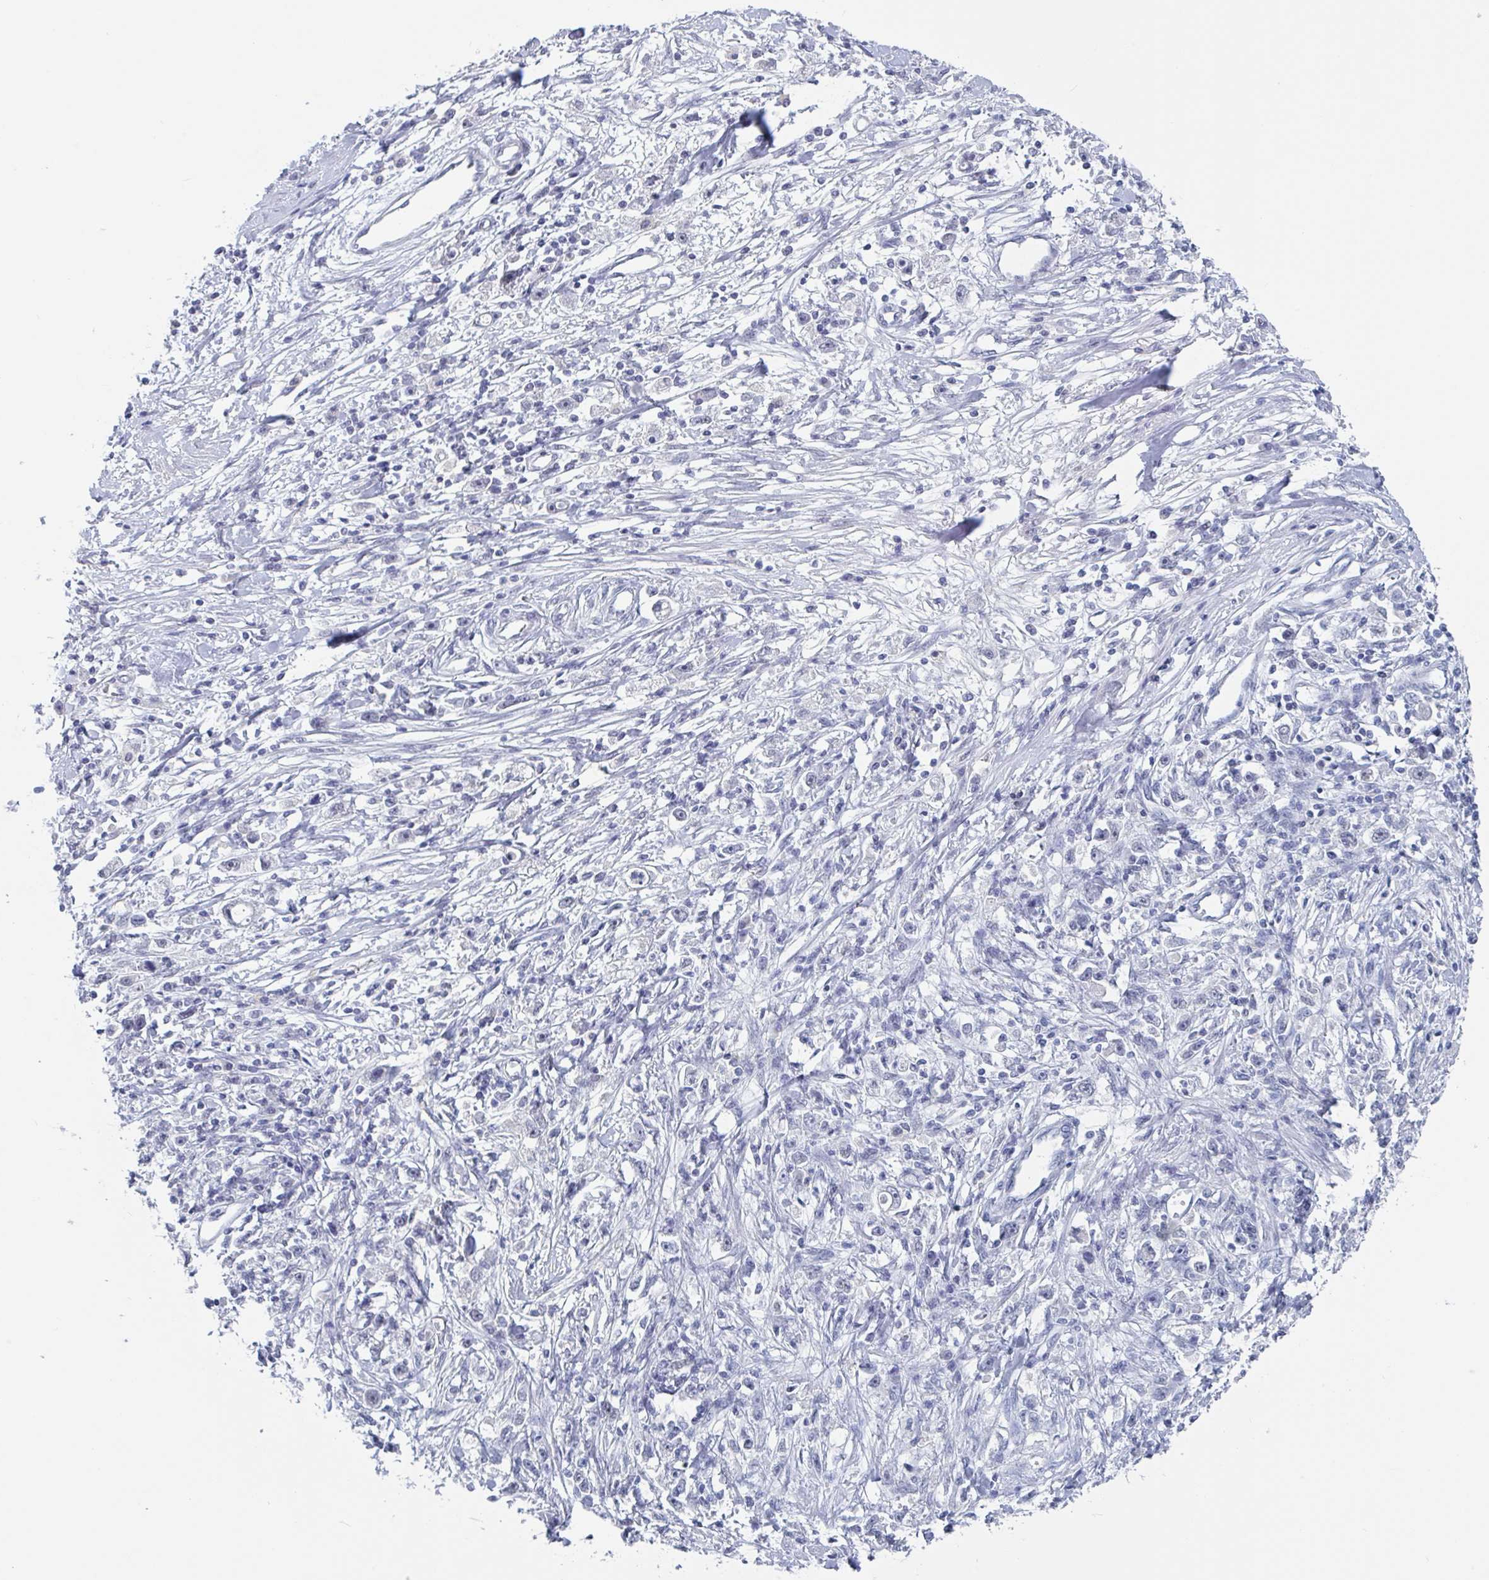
{"staining": {"intensity": "negative", "quantity": "none", "location": "none"}, "tissue": "stomach cancer", "cell_type": "Tumor cells", "image_type": "cancer", "snomed": [{"axis": "morphology", "description": "Adenocarcinoma, NOS"}, {"axis": "topography", "description": "Stomach"}], "caption": "Immunohistochemistry of stomach cancer (adenocarcinoma) demonstrates no positivity in tumor cells.", "gene": "KDM4D", "patient": {"sex": "female", "age": 59}}